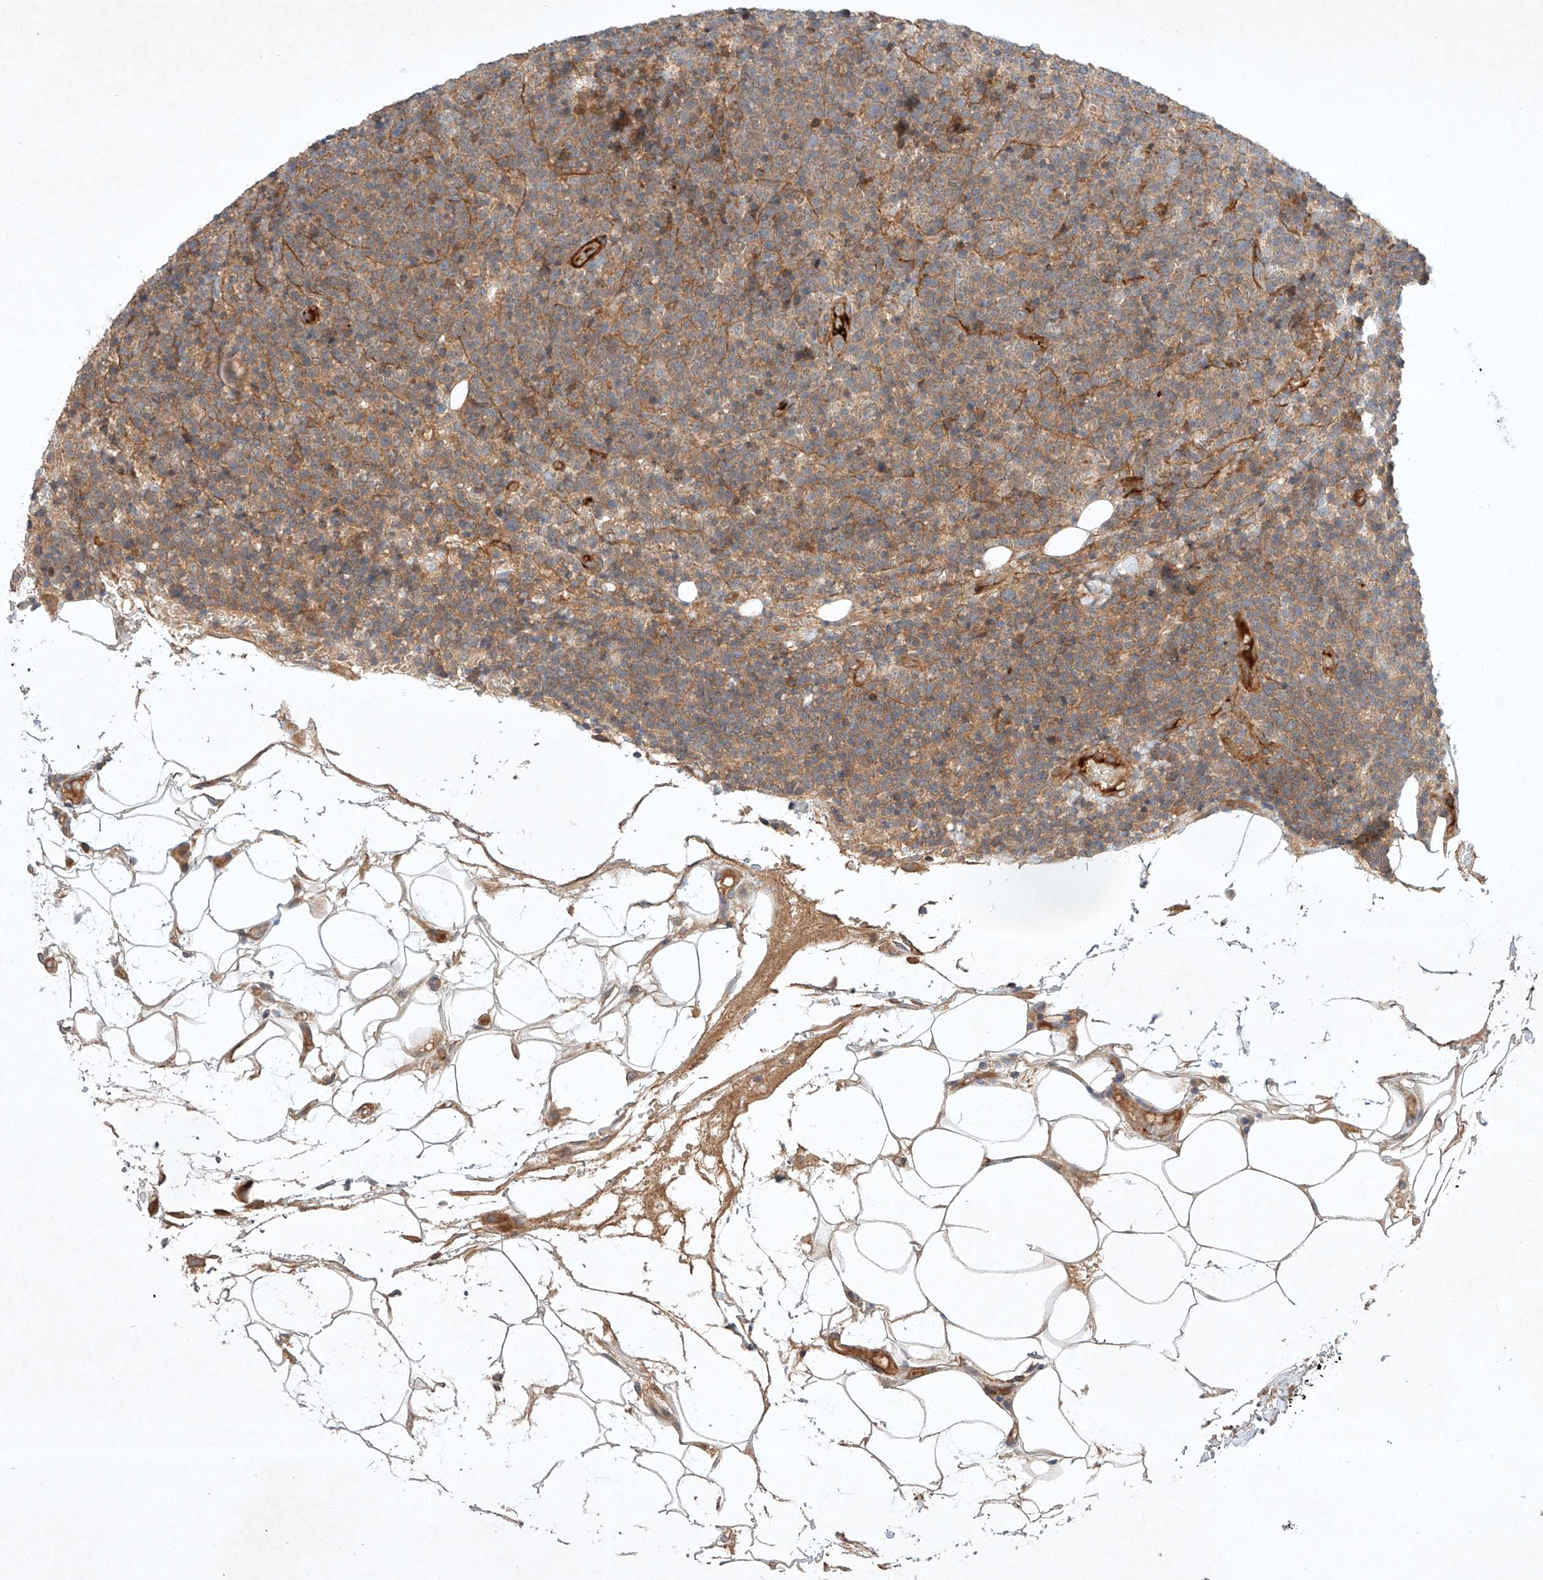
{"staining": {"intensity": "weak", "quantity": ">75%", "location": "cytoplasmic/membranous"}, "tissue": "lymphoma", "cell_type": "Tumor cells", "image_type": "cancer", "snomed": [{"axis": "morphology", "description": "Malignant lymphoma, non-Hodgkin's type, High grade"}, {"axis": "topography", "description": "Lymph node"}], "caption": "Lymphoma was stained to show a protein in brown. There is low levels of weak cytoplasmic/membranous staining in approximately >75% of tumor cells.", "gene": "ARHGAP33", "patient": {"sex": "male", "age": 61}}